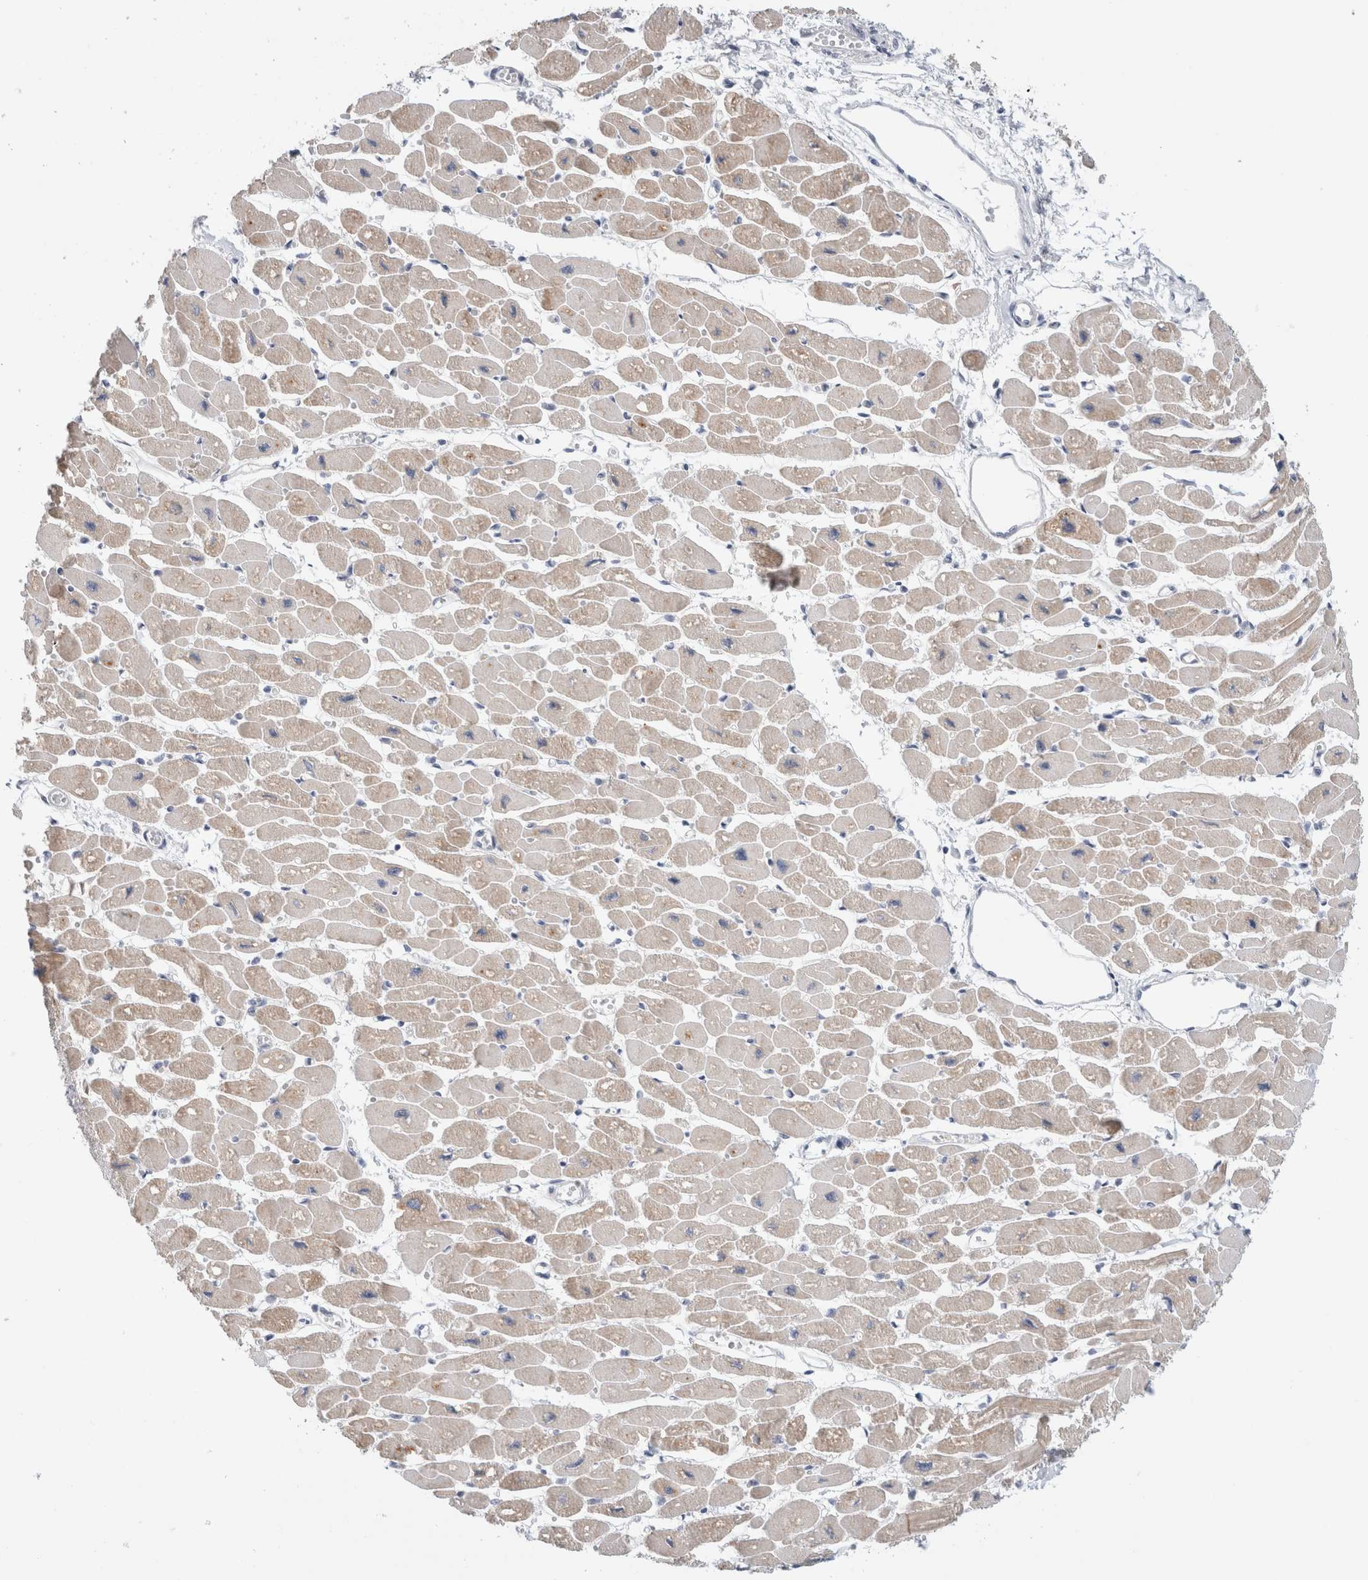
{"staining": {"intensity": "moderate", "quantity": ">75%", "location": "cytoplasmic/membranous"}, "tissue": "heart muscle", "cell_type": "Cardiomyocytes", "image_type": "normal", "snomed": [{"axis": "morphology", "description": "Normal tissue, NOS"}, {"axis": "topography", "description": "Heart"}], "caption": "Immunohistochemistry (IHC) (DAB (3,3'-diaminobenzidine)) staining of benign human heart muscle exhibits moderate cytoplasmic/membranous protein expression in approximately >75% of cardiomyocytes. The staining is performed using DAB brown chromogen to label protein expression. The nuclei are counter-stained blue using hematoxylin.", "gene": "KNL1", "patient": {"sex": "female", "age": 54}}